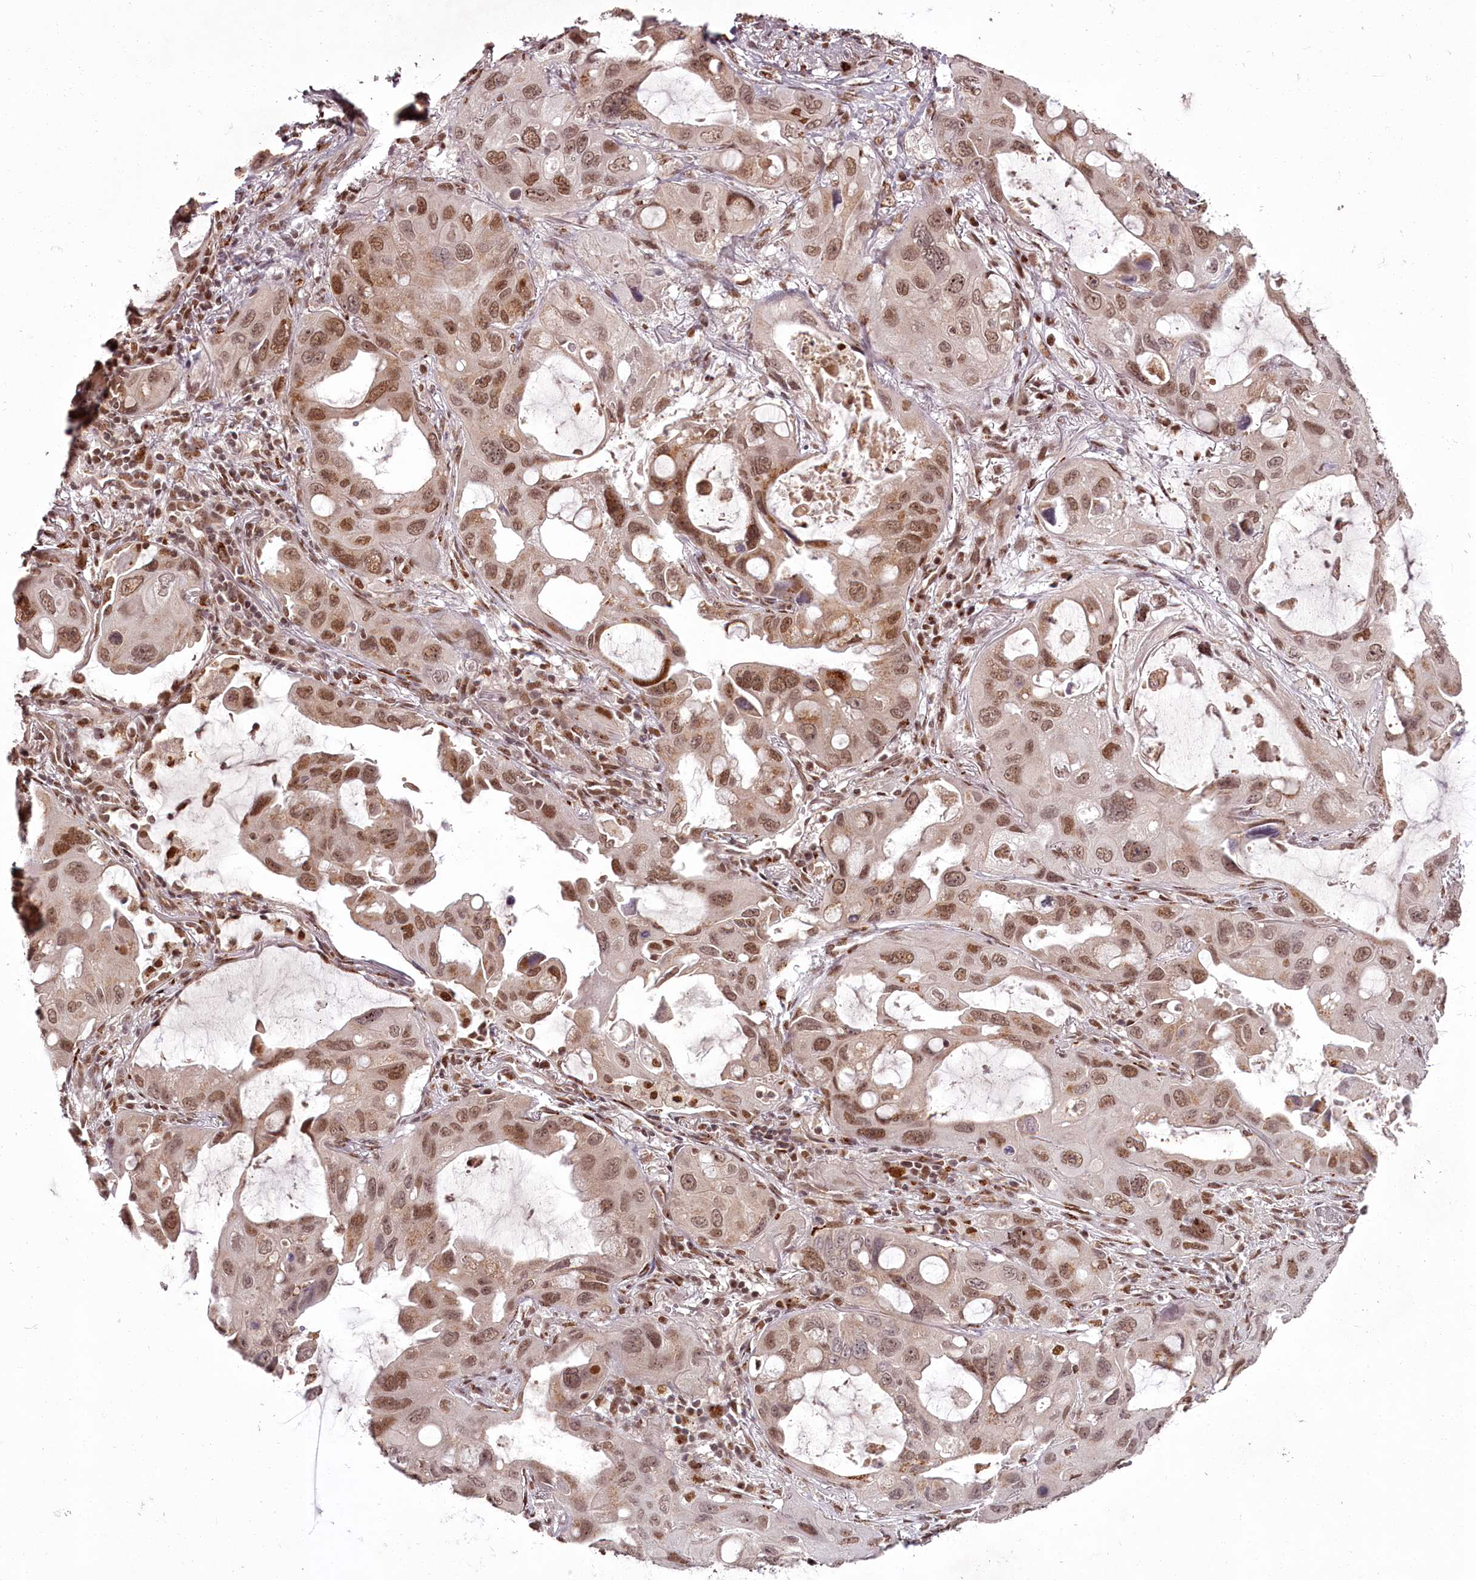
{"staining": {"intensity": "moderate", "quantity": ">75%", "location": "nuclear"}, "tissue": "lung cancer", "cell_type": "Tumor cells", "image_type": "cancer", "snomed": [{"axis": "morphology", "description": "Squamous cell carcinoma, NOS"}, {"axis": "topography", "description": "Lung"}], "caption": "A micrograph showing moderate nuclear expression in about >75% of tumor cells in lung cancer (squamous cell carcinoma), as visualized by brown immunohistochemical staining.", "gene": "CEP83", "patient": {"sex": "female", "age": 73}}